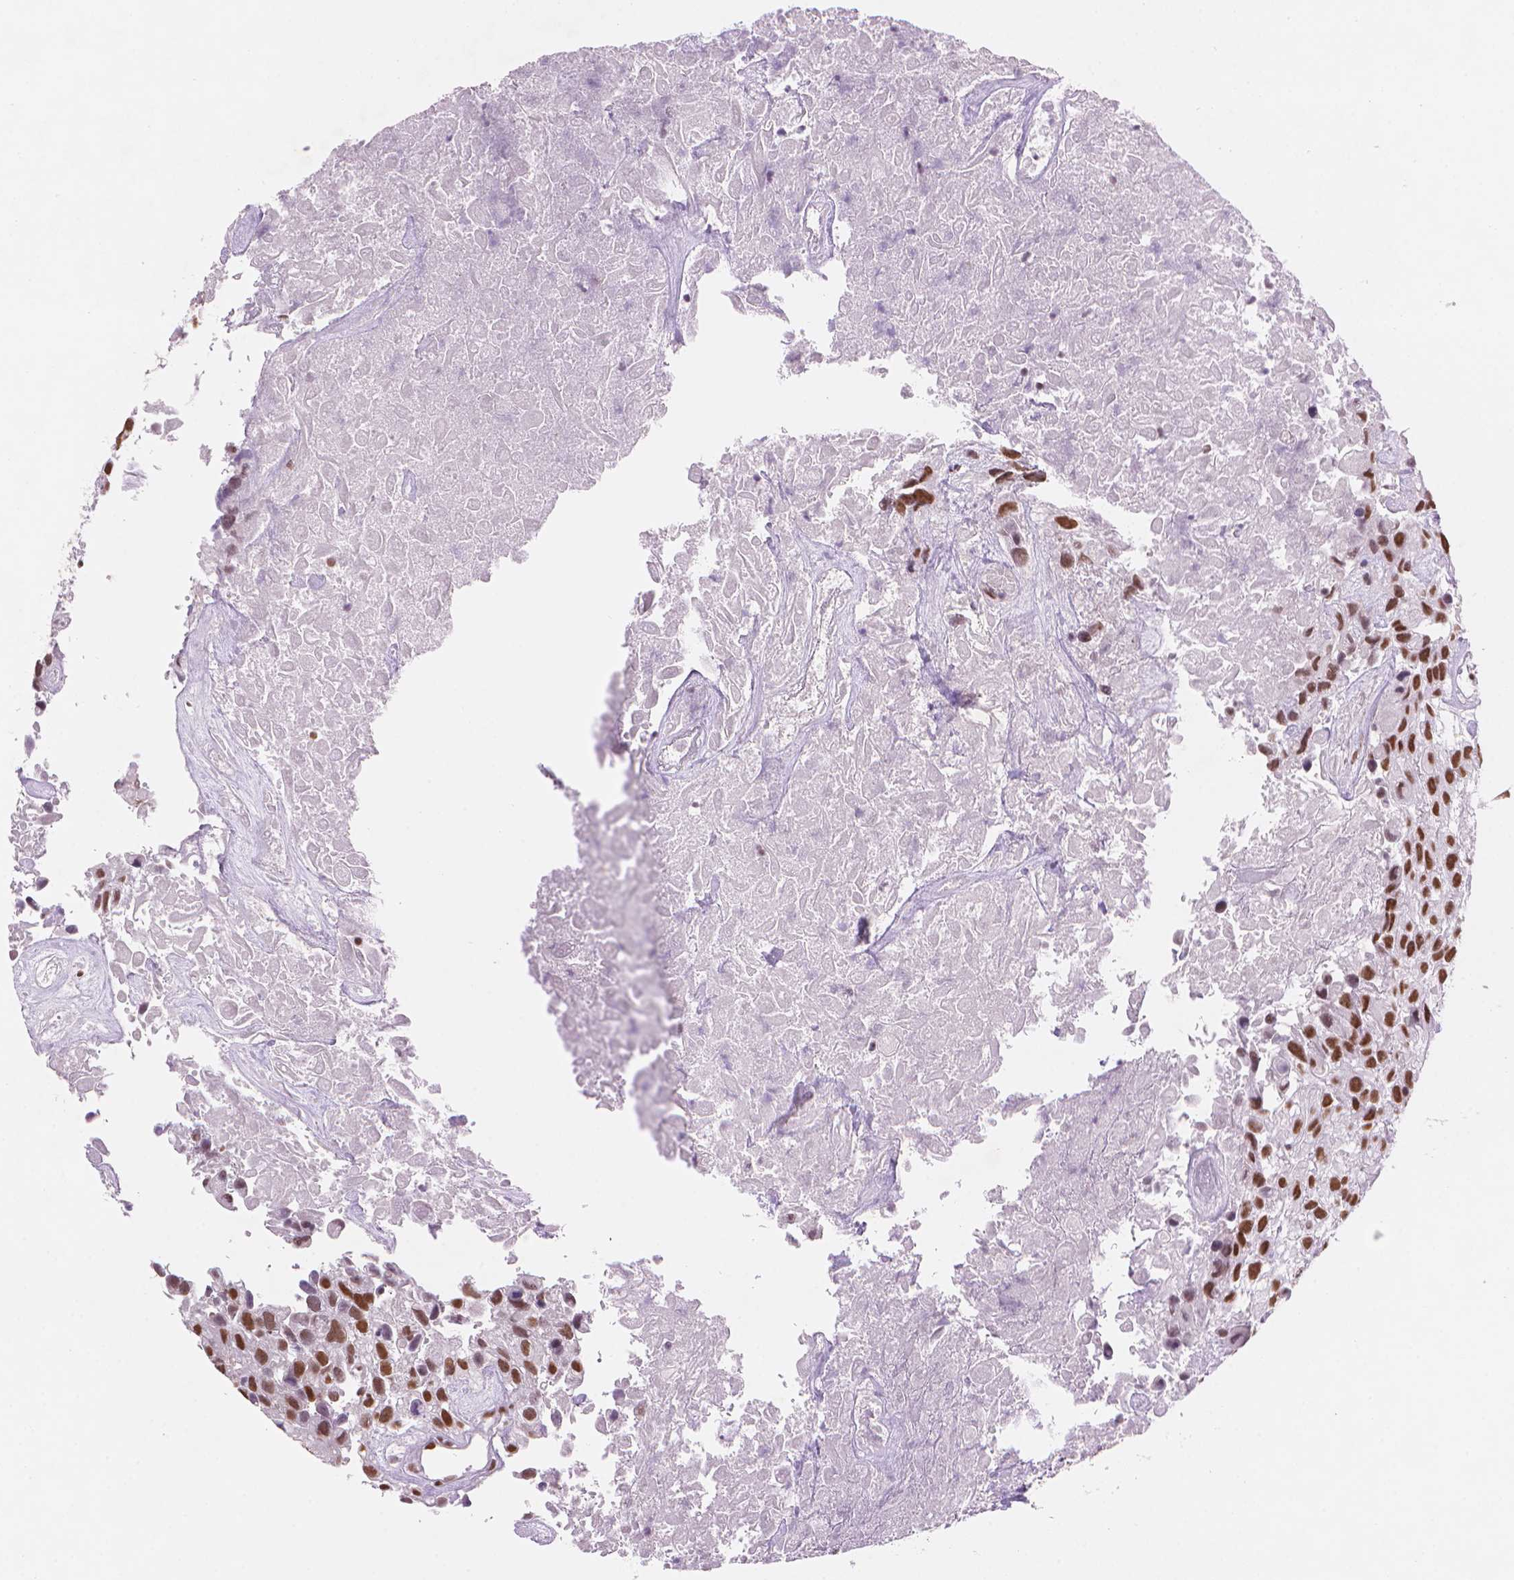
{"staining": {"intensity": "moderate", "quantity": ">75%", "location": "nuclear"}, "tissue": "urothelial cancer", "cell_type": "Tumor cells", "image_type": "cancer", "snomed": [{"axis": "morphology", "description": "Urothelial carcinoma, High grade"}, {"axis": "topography", "description": "Urinary bladder"}], "caption": "High-grade urothelial carcinoma stained for a protein (brown) demonstrates moderate nuclear positive expression in approximately >75% of tumor cells.", "gene": "RPA4", "patient": {"sex": "male", "age": 56}}